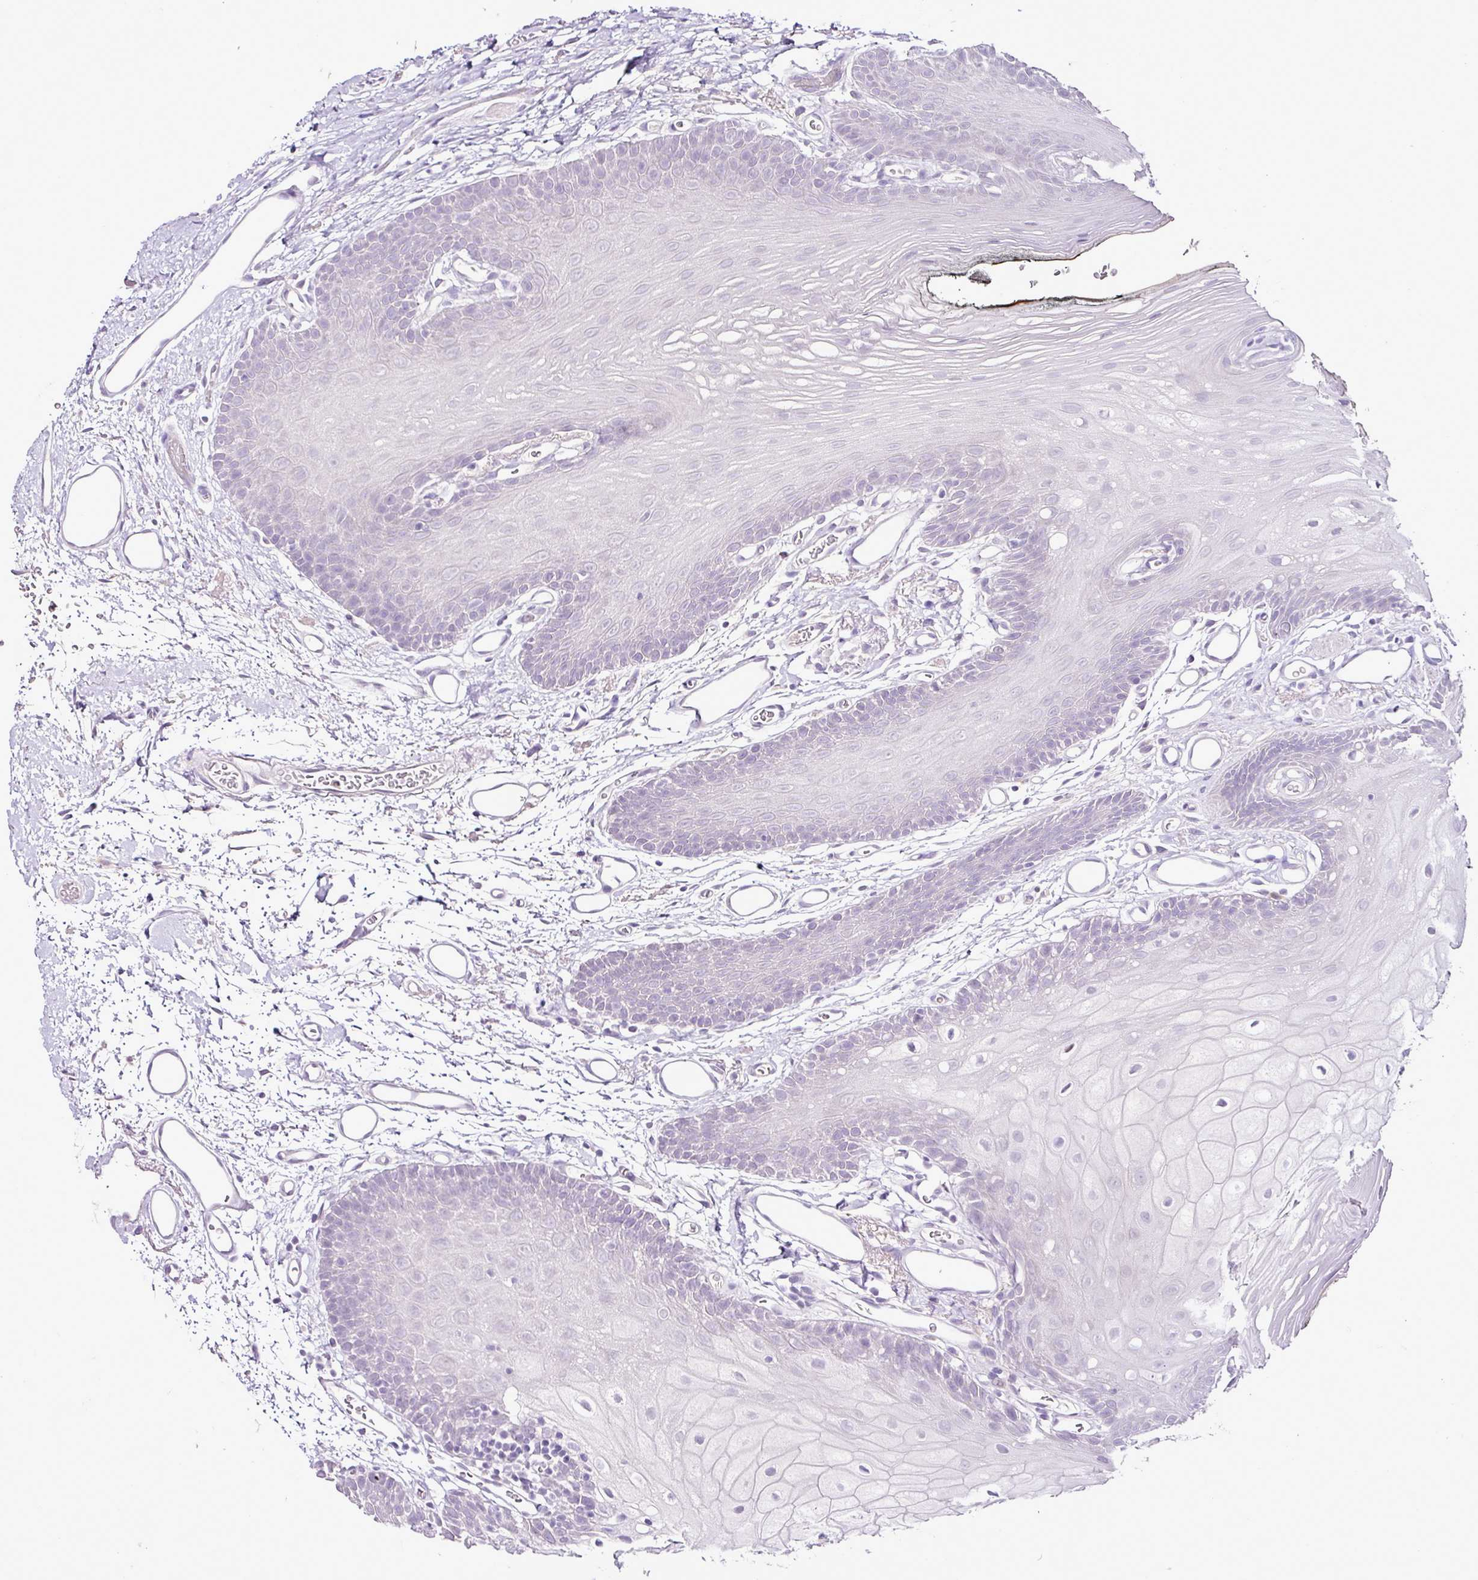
{"staining": {"intensity": "negative", "quantity": "none", "location": "none"}, "tissue": "oral mucosa", "cell_type": "Squamous epithelial cells", "image_type": "normal", "snomed": [{"axis": "morphology", "description": "Normal tissue, NOS"}, {"axis": "morphology", "description": "Squamous cell carcinoma, NOS"}, {"axis": "topography", "description": "Oral tissue"}, {"axis": "topography", "description": "Head-Neck"}], "caption": "A photomicrograph of human oral mucosa is negative for staining in squamous epithelial cells. (Stains: DAB immunohistochemistry with hematoxylin counter stain, Microscopy: brightfield microscopy at high magnification).", "gene": "ESR1", "patient": {"sex": "female", "age": 81}}